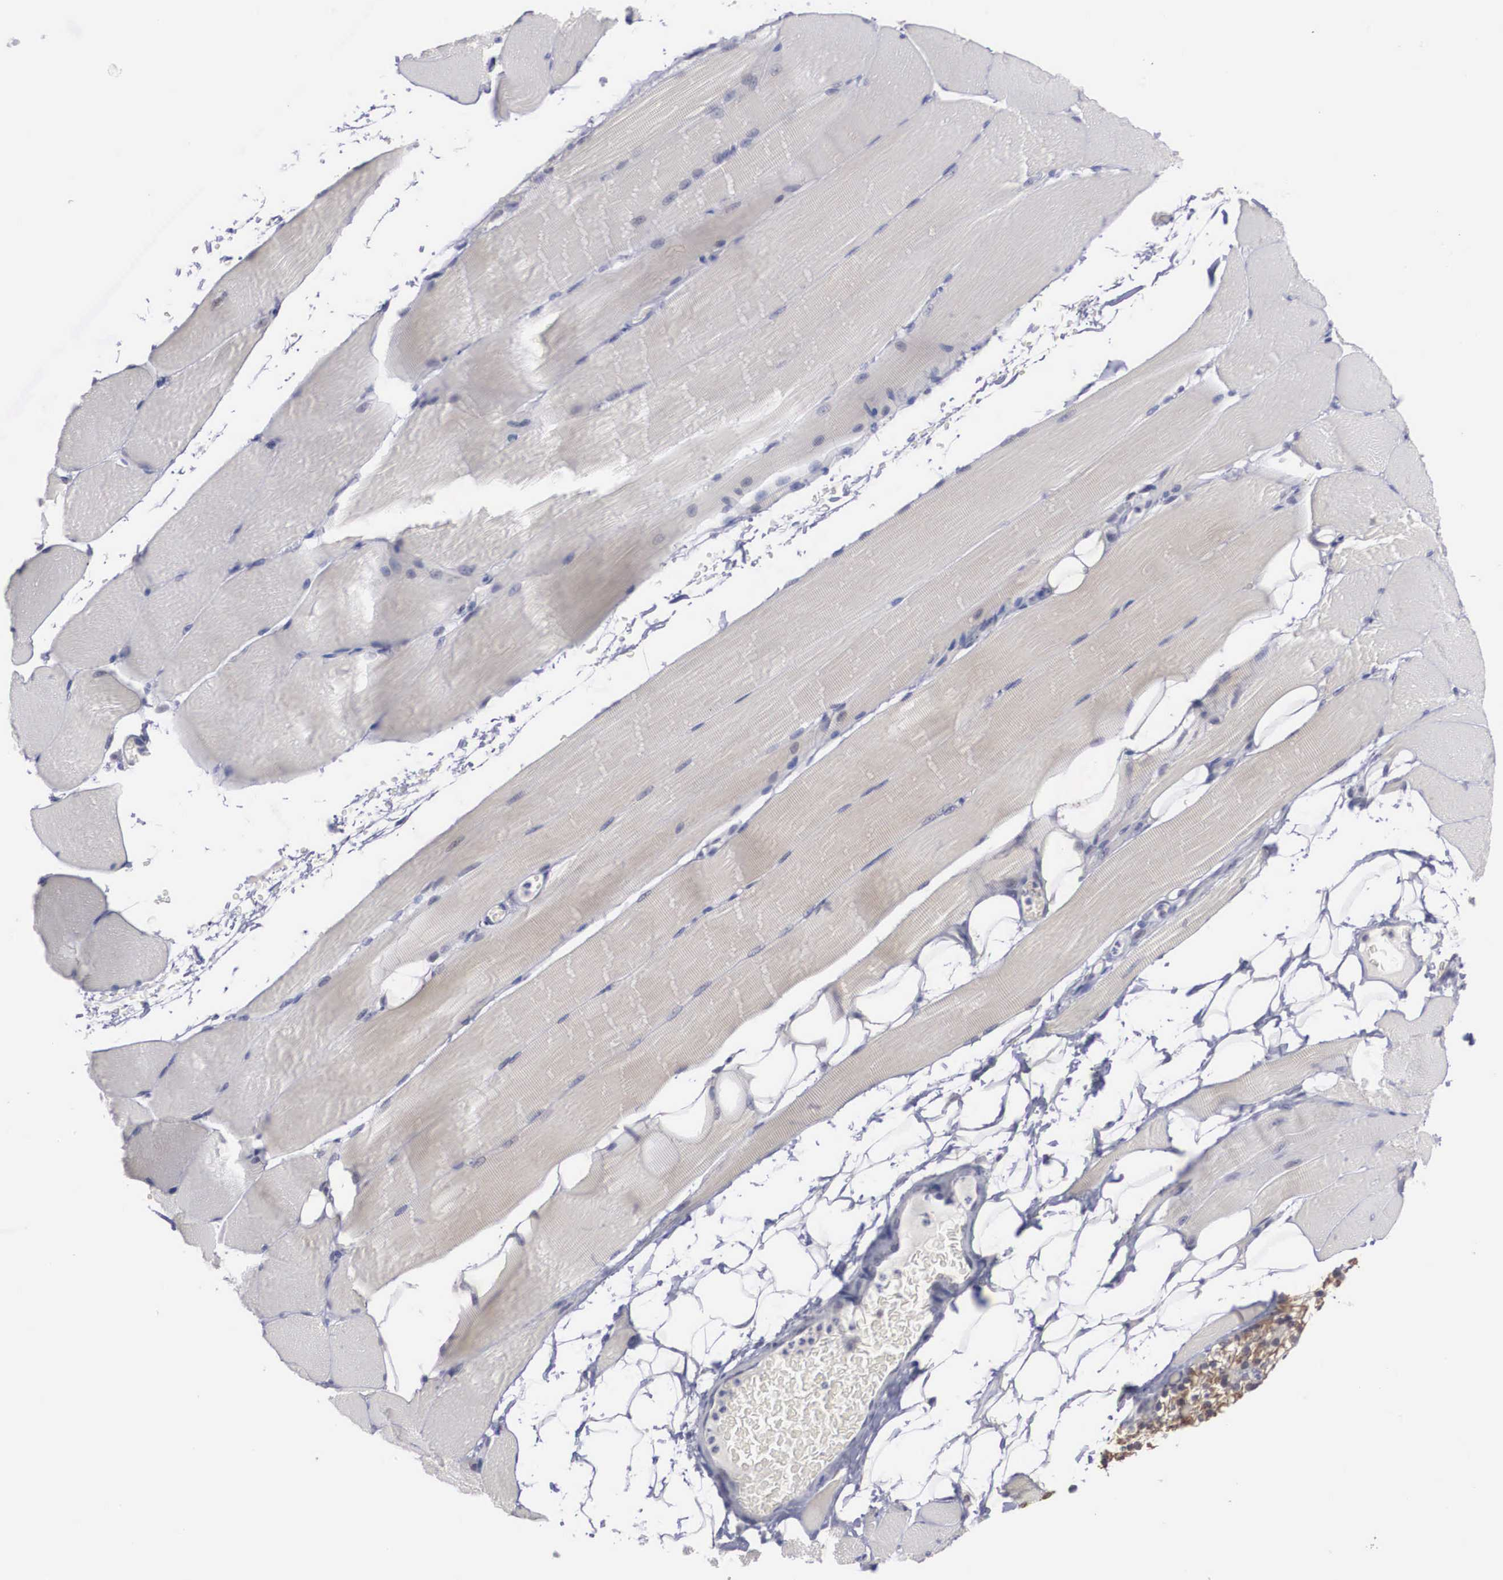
{"staining": {"intensity": "negative", "quantity": "none", "location": "none"}, "tissue": "skeletal muscle", "cell_type": "Myocytes", "image_type": "normal", "snomed": [{"axis": "morphology", "description": "Normal tissue, NOS"}, {"axis": "topography", "description": "Skeletal muscle"}, {"axis": "topography", "description": "Parathyroid gland"}], "caption": "Skeletal muscle was stained to show a protein in brown. There is no significant staining in myocytes.", "gene": "WDR89", "patient": {"sex": "female", "age": 37}}